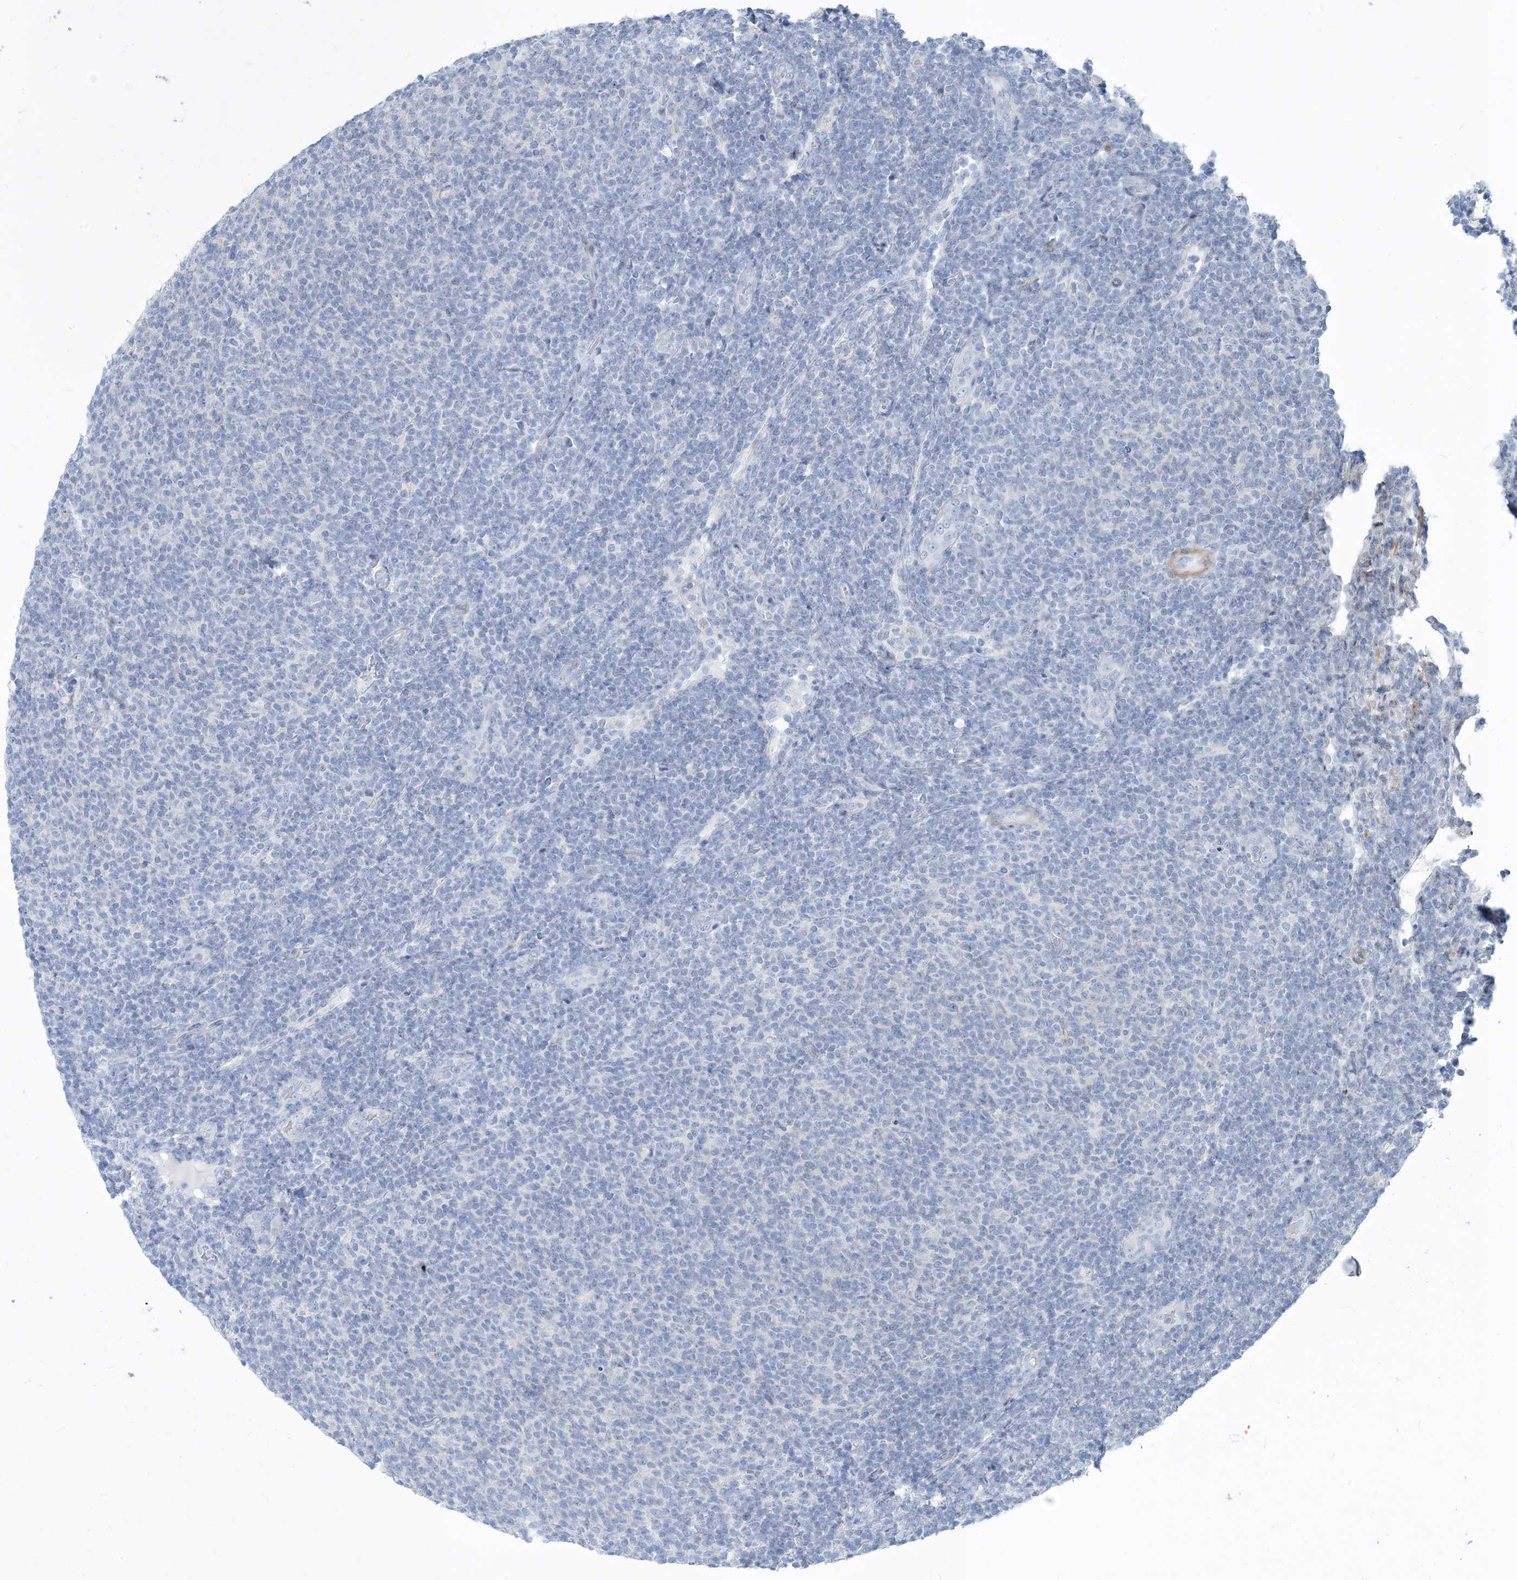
{"staining": {"intensity": "negative", "quantity": "none", "location": "none"}, "tissue": "lymphoma", "cell_type": "Tumor cells", "image_type": "cancer", "snomed": [{"axis": "morphology", "description": "Malignant lymphoma, non-Hodgkin's type, Low grade"}, {"axis": "topography", "description": "Lymph node"}], "caption": "Immunohistochemistry of low-grade malignant lymphoma, non-Hodgkin's type shows no positivity in tumor cells. Brightfield microscopy of IHC stained with DAB (brown) and hematoxylin (blue), captured at high magnification.", "gene": "MOXD1", "patient": {"sex": "male", "age": 66}}